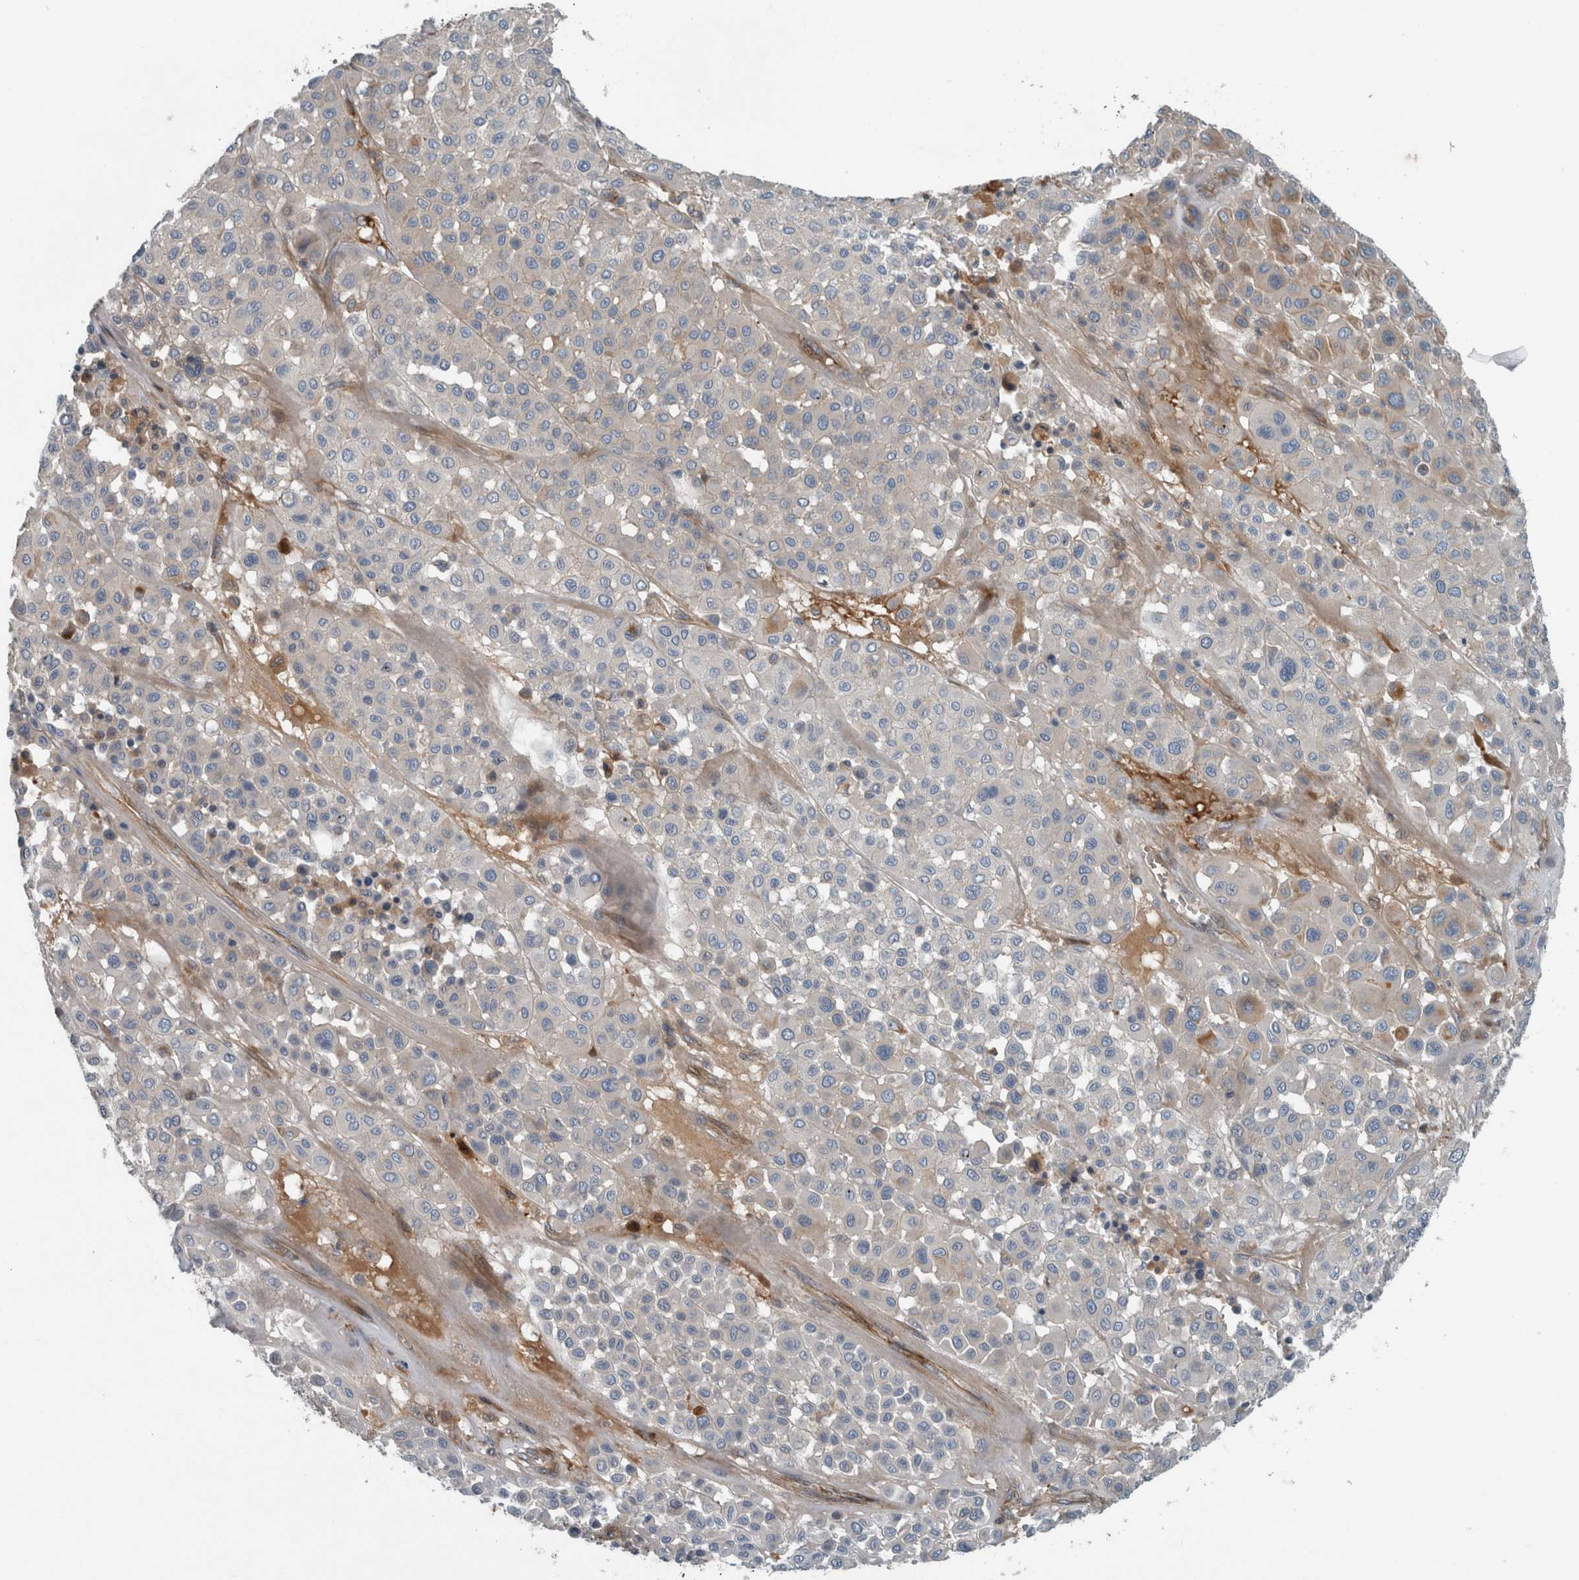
{"staining": {"intensity": "moderate", "quantity": "<25%", "location": "cytoplasmic/membranous"}, "tissue": "melanoma", "cell_type": "Tumor cells", "image_type": "cancer", "snomed": [{"axis": "morphology", "description": "Malignant melanoma, Metastatic site"}, {"axis": "topography", "description": "Soft tissue"}], "caption": "A brown stain shows moderate cytoplasmic/membranous positivity of a protein in human melanoma tumor cells.", "gene": "GLT8D2", "patient": {"sex": "male", "age": 41}}